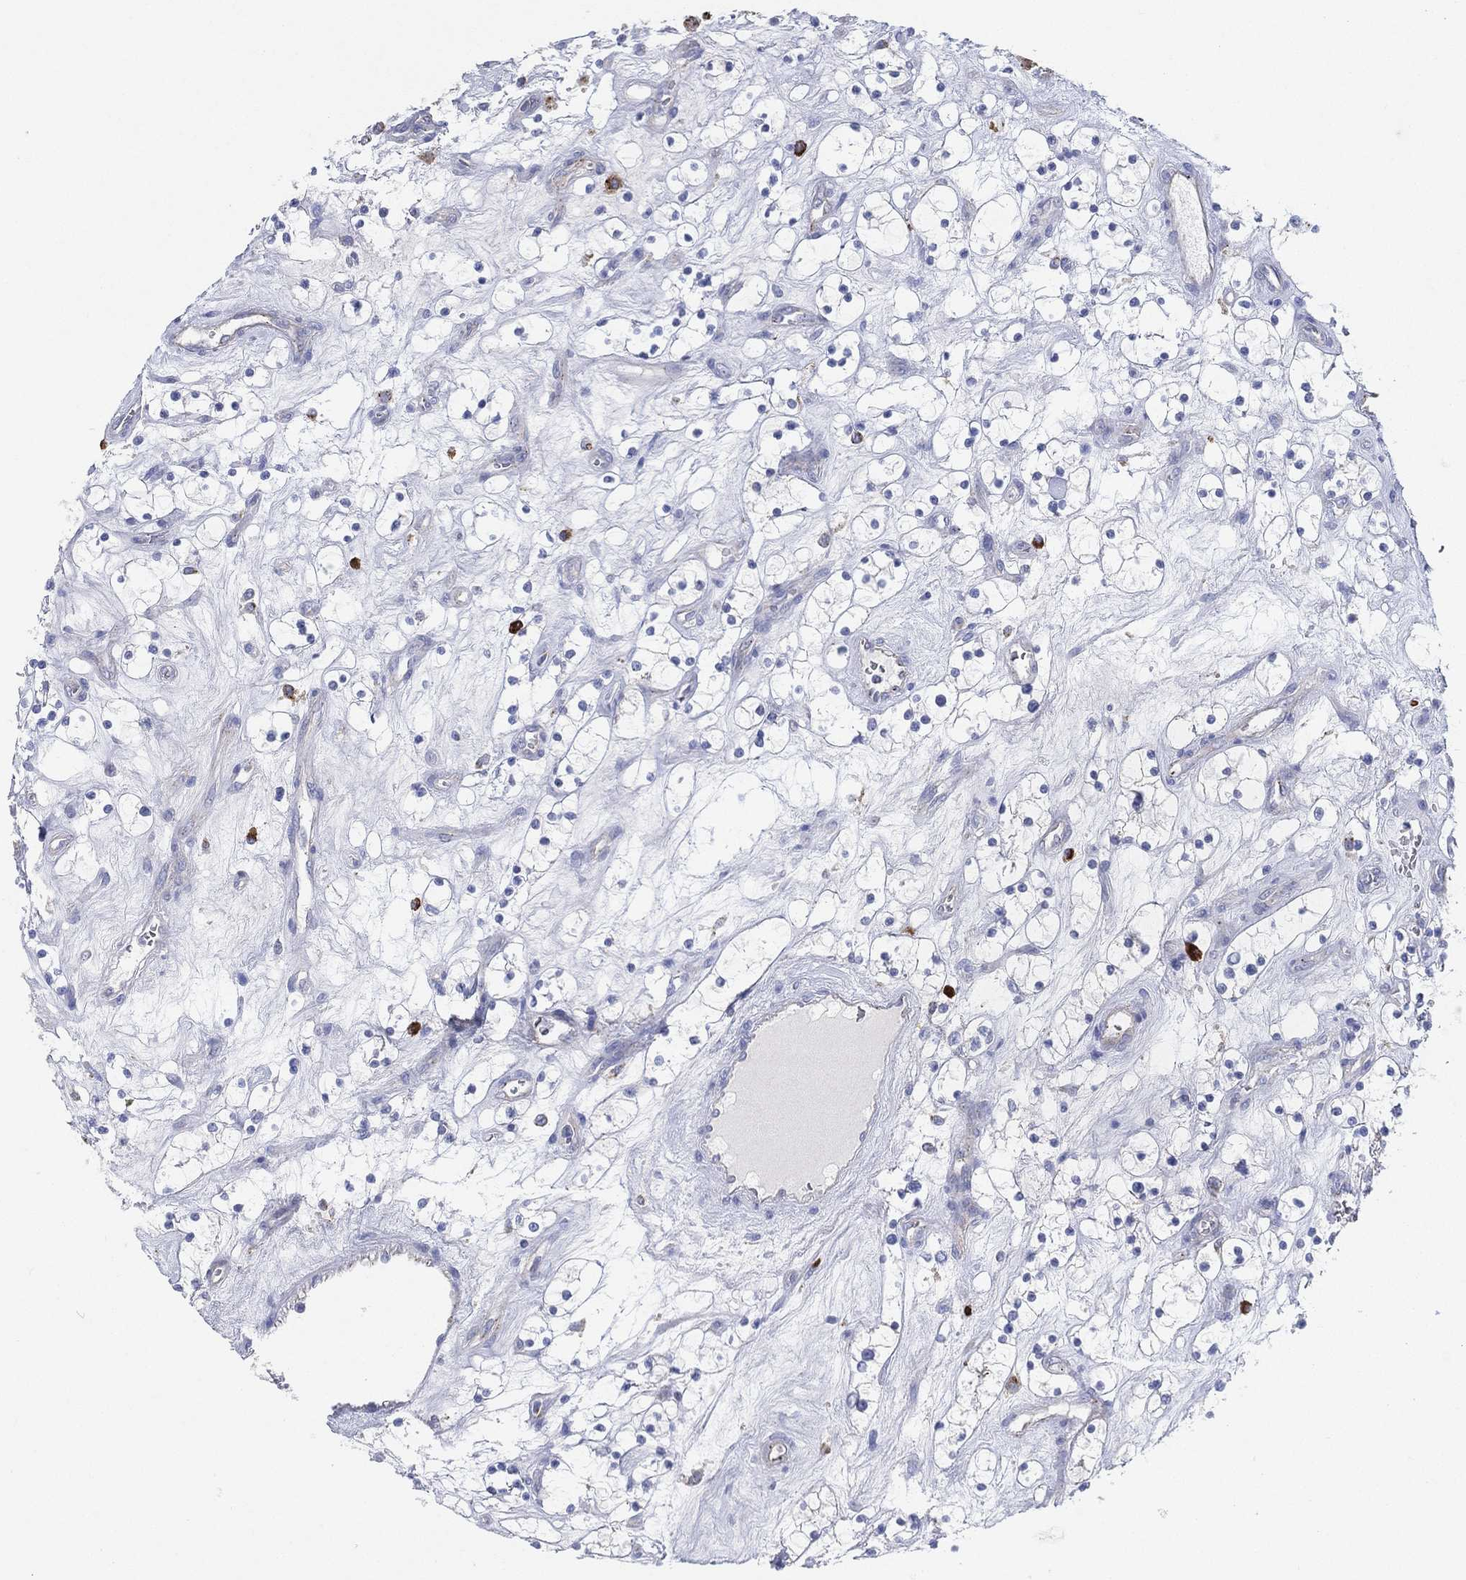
{"staining": {"intensity": "negative", "quantity": "none", "location": "none"}, "tissue": "renal cancer", "cell_type": "Tumor cells", "image_type": "cancer", "snomed": [{"axis": "morphology", "description": "Adenocarcinoma, NOS"}, {"axis": "topography", "description": "Kidney"}], "caption": "Tumor cells show no significant expression in renal cancer (adenocarcinoma). The staining is performed using DAB (3,3'-diaminobenzidine) brown chromogen with nuclei counter-stained in using hematoxylin.", "gene": "GALNS", "patient": {"sex": "female", "age": 69}}